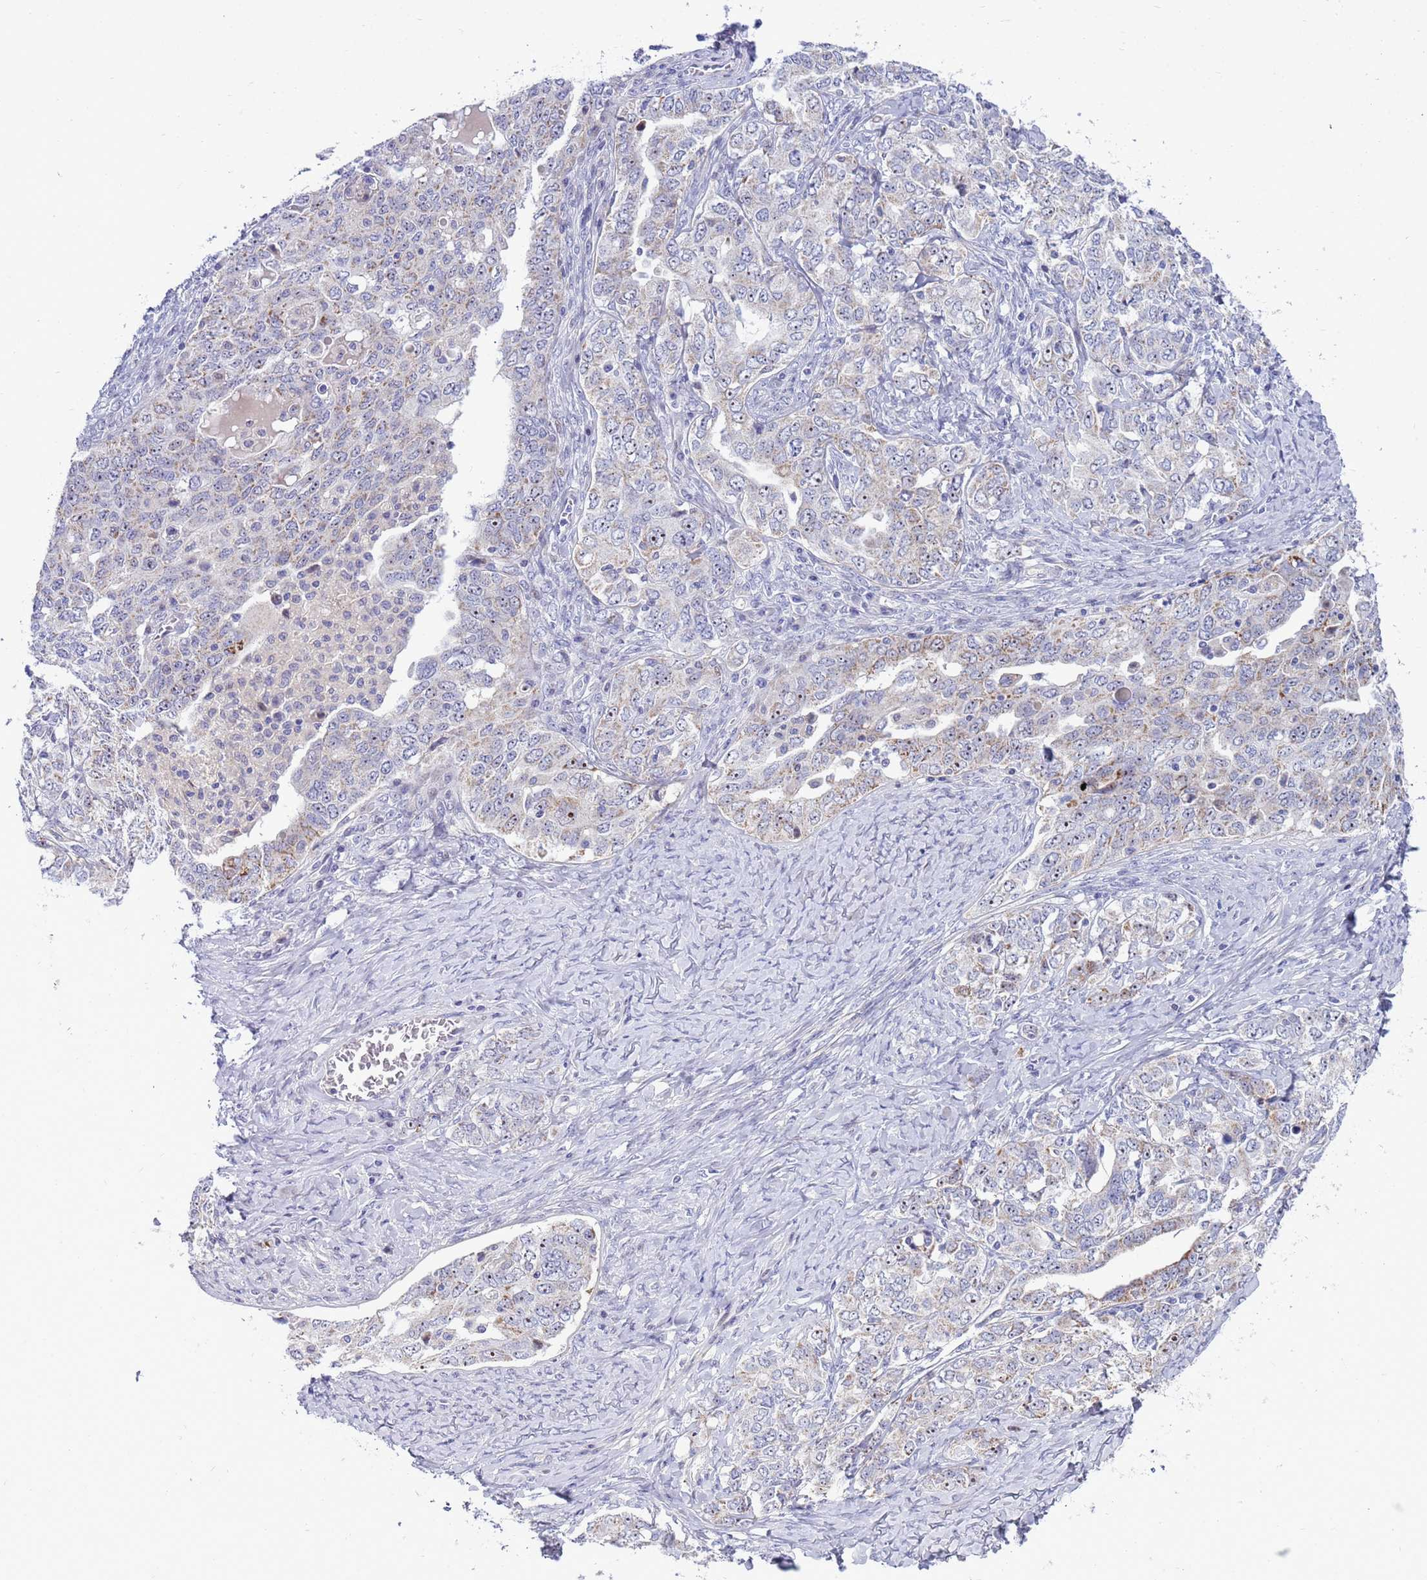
{"staining": {"intensity": "weak", "quantity": "25%-75%", "location": "nuclear"}, "tissue": "ovarian cancer", "cell_type": "Tumor cells", "image_type": "cancer", "snomed": [{"axis": "morphology", "description": "Carcinoma, endometroid"}, {"axis": "topography", "description": "Ovary"}], "caption": "Tumor cells exhibit weak nuclear staining in approximately 25%-75% of cells in ovarian cancer (endometroid carcinoma).", "gene": "LRATD1", "patient": {"sex": "female", "age": 62}}